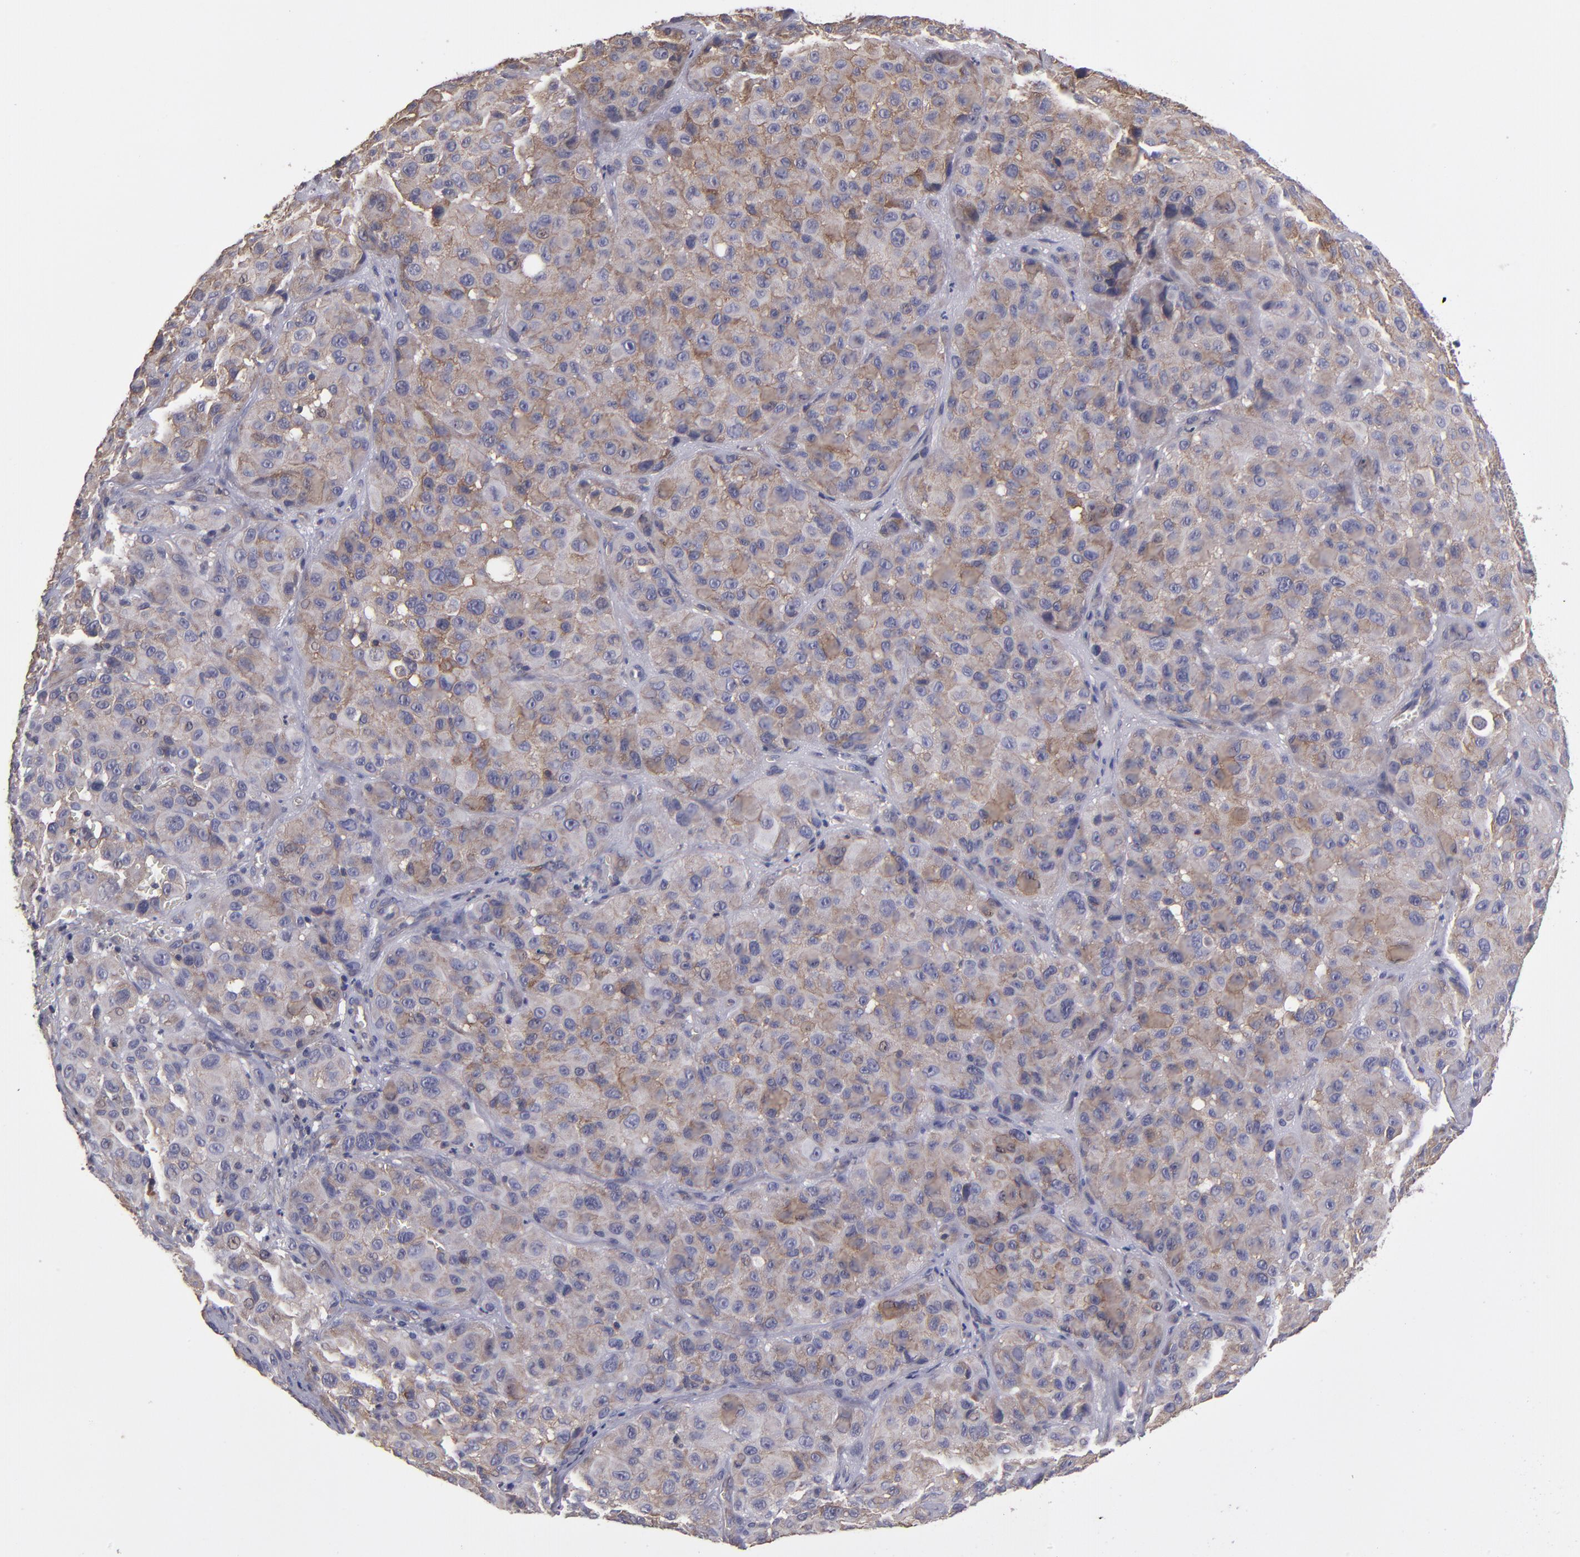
{"staining": {"intensity": "weak", "quantity": ">75%", "location": "cytoplasmic/membranous"}, "tissue": "melanoma", "cell_type": "Tumor cells", "image_type": "cancer", "snomed": [{"axis": "morphology", "description": "Malignant melanoma, NOS"}, {"axis": "topography", "description": "Skin"}], "caption": "A photomicrograph showing weak cytoplasmic/membranous staining in approximately >75% of tumor cells in malignant melanoma, as visualized by brown immunohistochemical staining.", "gene": "NF2", "patient": {"sex": "female", "age": 21}}